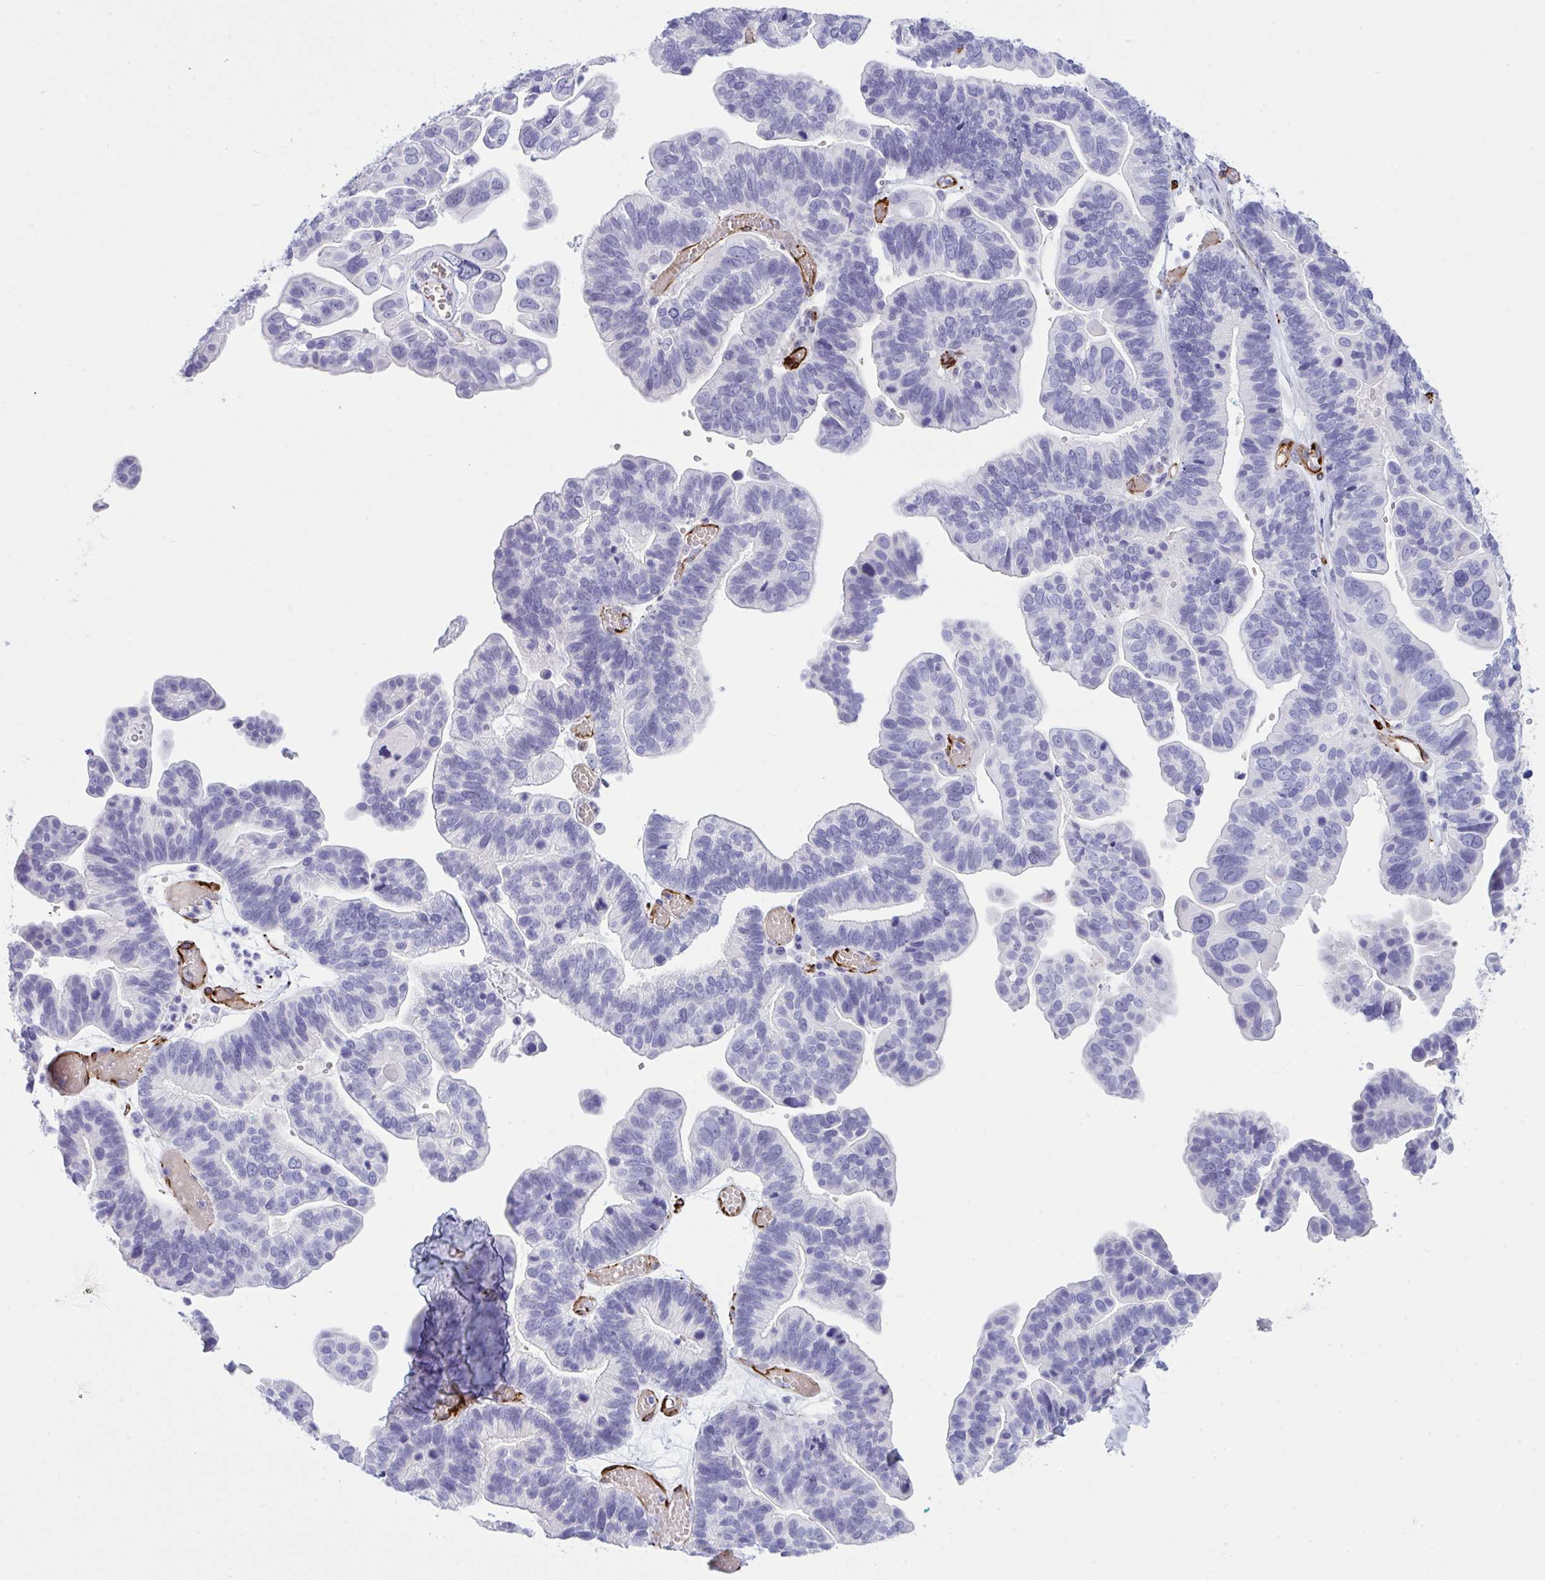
{"staining": {"intensity": "negative", "quantity": "none", "location": "none"}, "tissue": "ovarian cancer", "cell_type": "Tumor cells", "image_type": "cancer", "snomed": [{"axis": "morphology", "description": "Cystadenocarcinoma, serous, NOS"}, {"axis": "topography", "description": "Ovary"}], "caption": "Immunohistochemistry micrograph of human ovarian serous cystadenocarcinoma stained for a protein (brown), which exhibits no positivity in tumor cells.", "gene": "SLC35B1", "patient": {"sex": "female", "age": 56}}